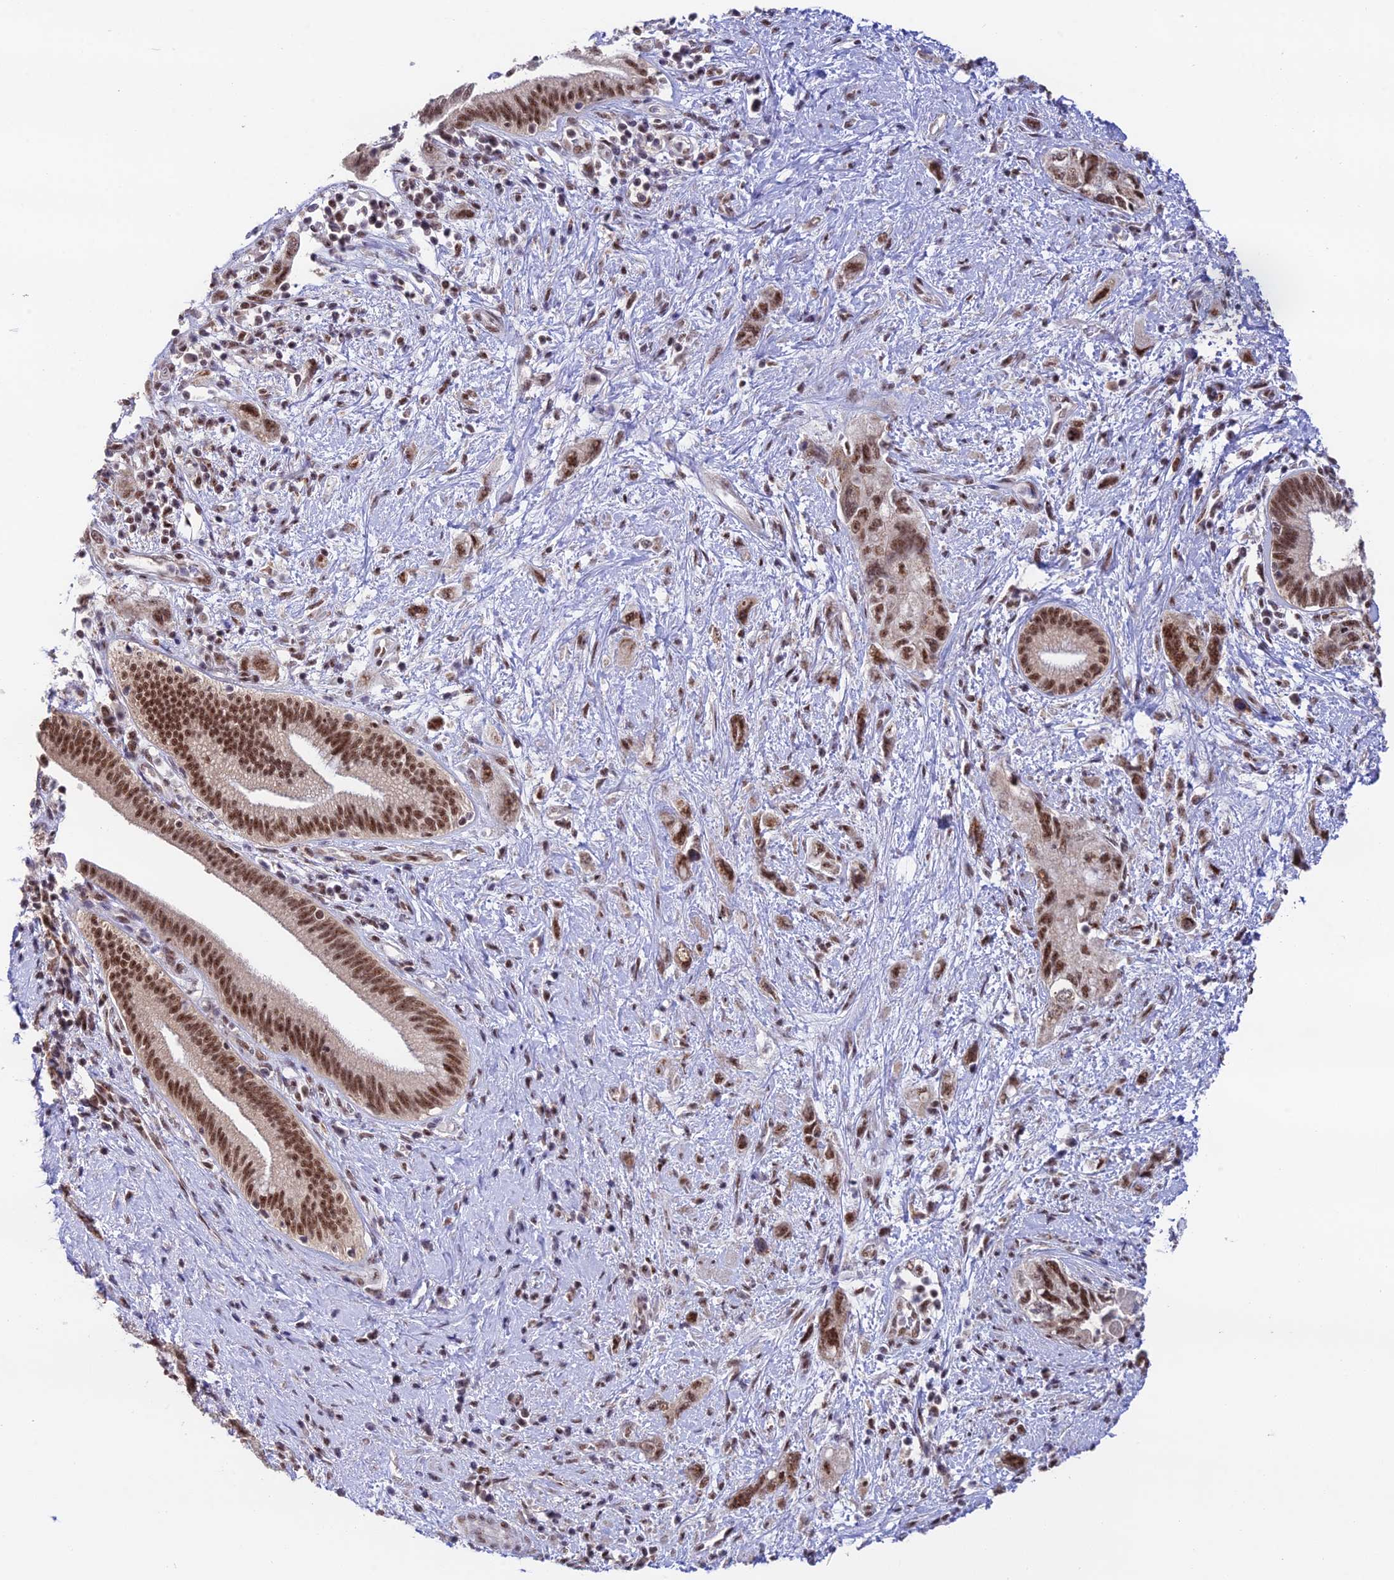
{"staining": {"intensity": "moderate", "quantity": ">75%", "location": "nuclear"}, "tissue": "pancreatic cancer", "cell_type": "Tumor cells", "image_type": "cancer", "snomed": [{"axis": "morphology", "description": "Adenocarcinoma, NOS"}, {"axis": "topography", "description": "Pancreas"}], "caption": "Immunohistochemistry (IHC) histopathology image of neoplastic tissue: pancreatic cancer (adenocarcinoma) stained using immunohistochemistry (IHC) reveals medium levels of moderate protein expression localized specifically in the nuclear of tumor cells, appearing as a nuclear brown color.", "gene": "THOC7", "patient": {"sex": "female", "age": 73}}